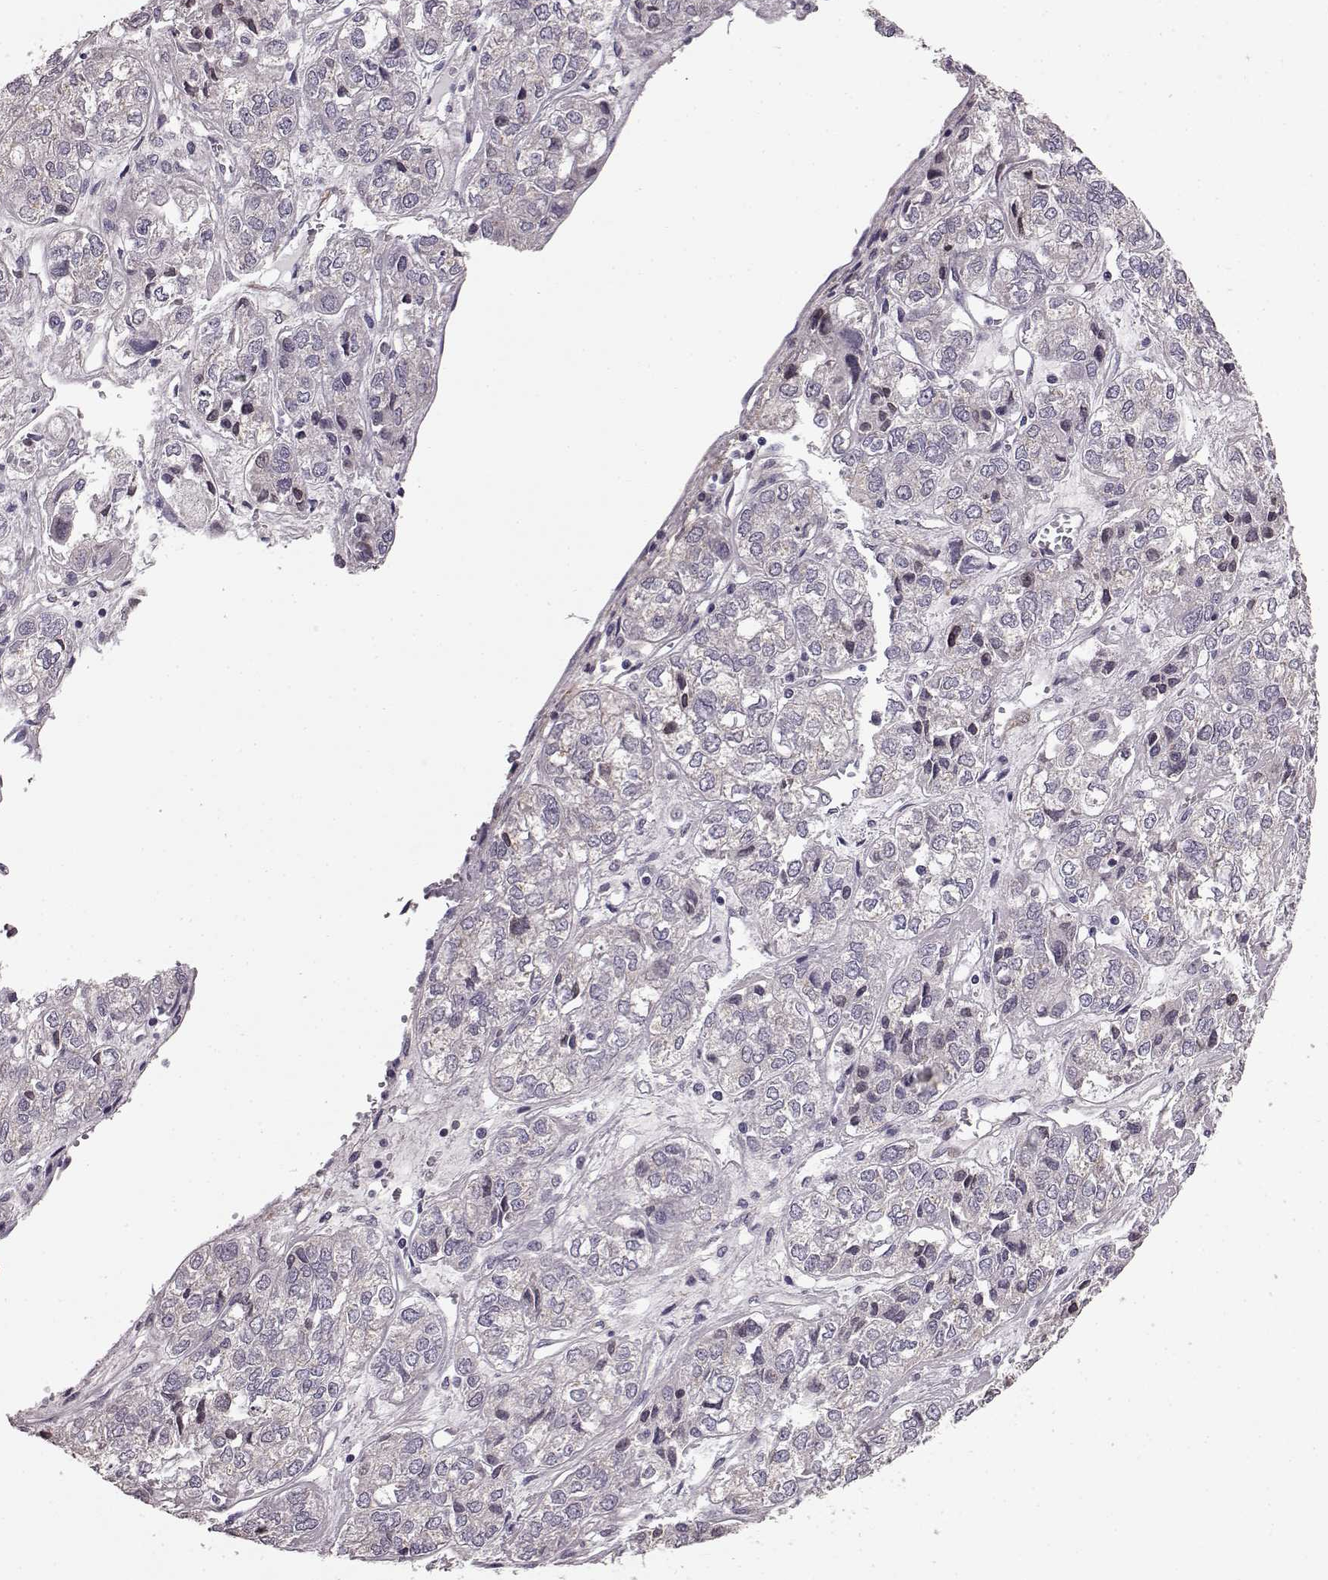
{"staining": {"intensity": "negative", "quantity": "none", "location": "none"}, "tissue": "ovarian cancer", "cell_type": "Tumor cells", "image_type": "cancer", "snomed": [{"axis": "morphology", "description": "Carcinoma, endometroid"}, {"axis": "topography", "description": "Ovary"}], "caption": "The immunohistochemistry photomicrograph has no significant staining in tumor cells of ovarian cancer (endometroid carcinoma) tissue.", "gene": "GRK1", "patient": {"sex": "female", "age": 64}}